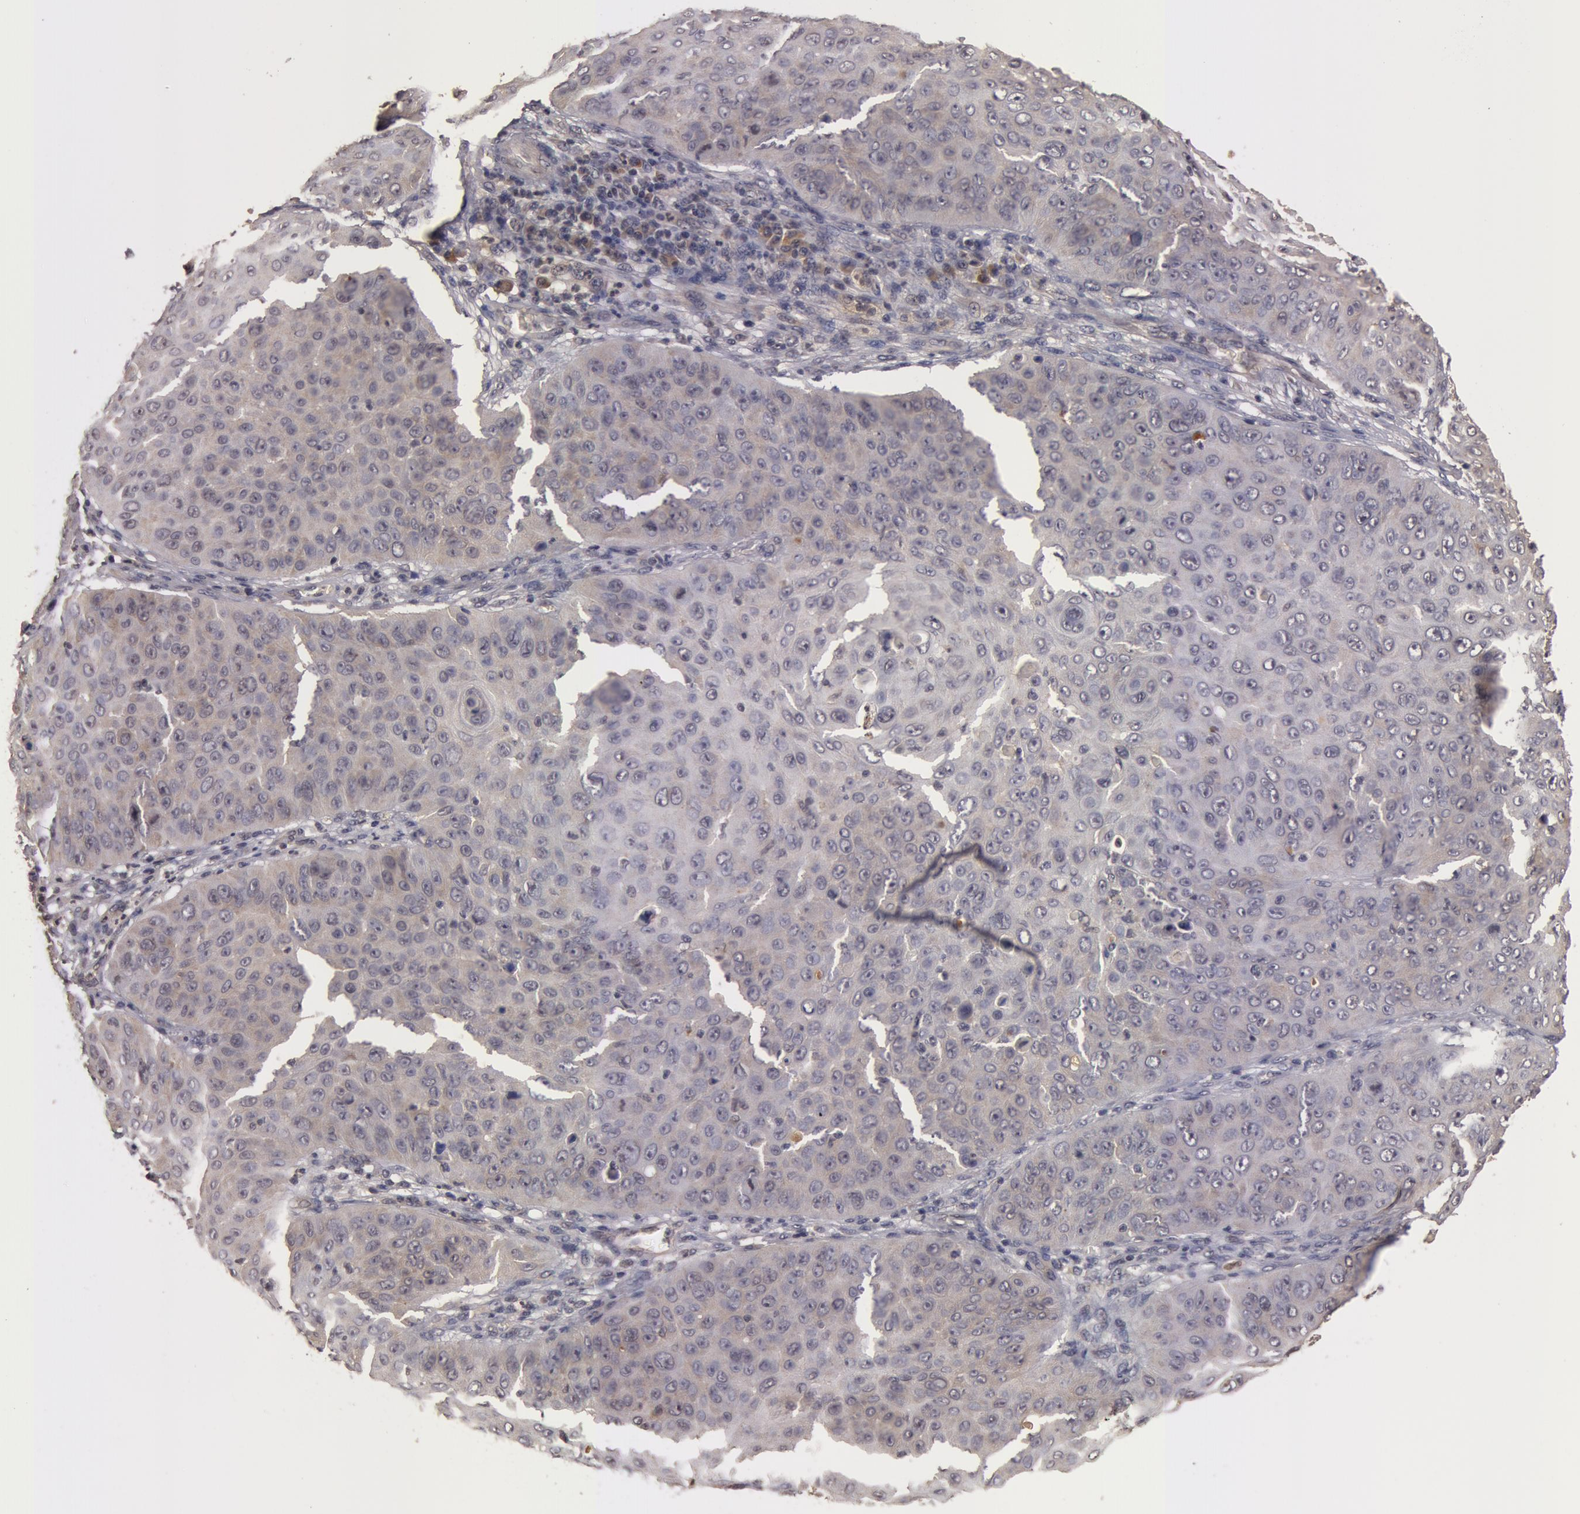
{"staining": {"intensity": "weak", "quantity": ">75%", "location": "cytoplasmic/membranous"}, "tissue": "skin cancer", "cell_type": "Tumor cells", "image_type": "cancer", "snomed": [{"axis": "morphology", "description": "Squamous cell carcinoma, NOS"}, {"axis": "topography", "description": "Skin"}], "caption": "IHC of human squamous cell carcinoma (skin) reveals low levels of weak cytoplasmic/membranous staining in about >75% of tumor cells.", "gene": "BCHE", "patient": {"sex": "male", "age": 82}}